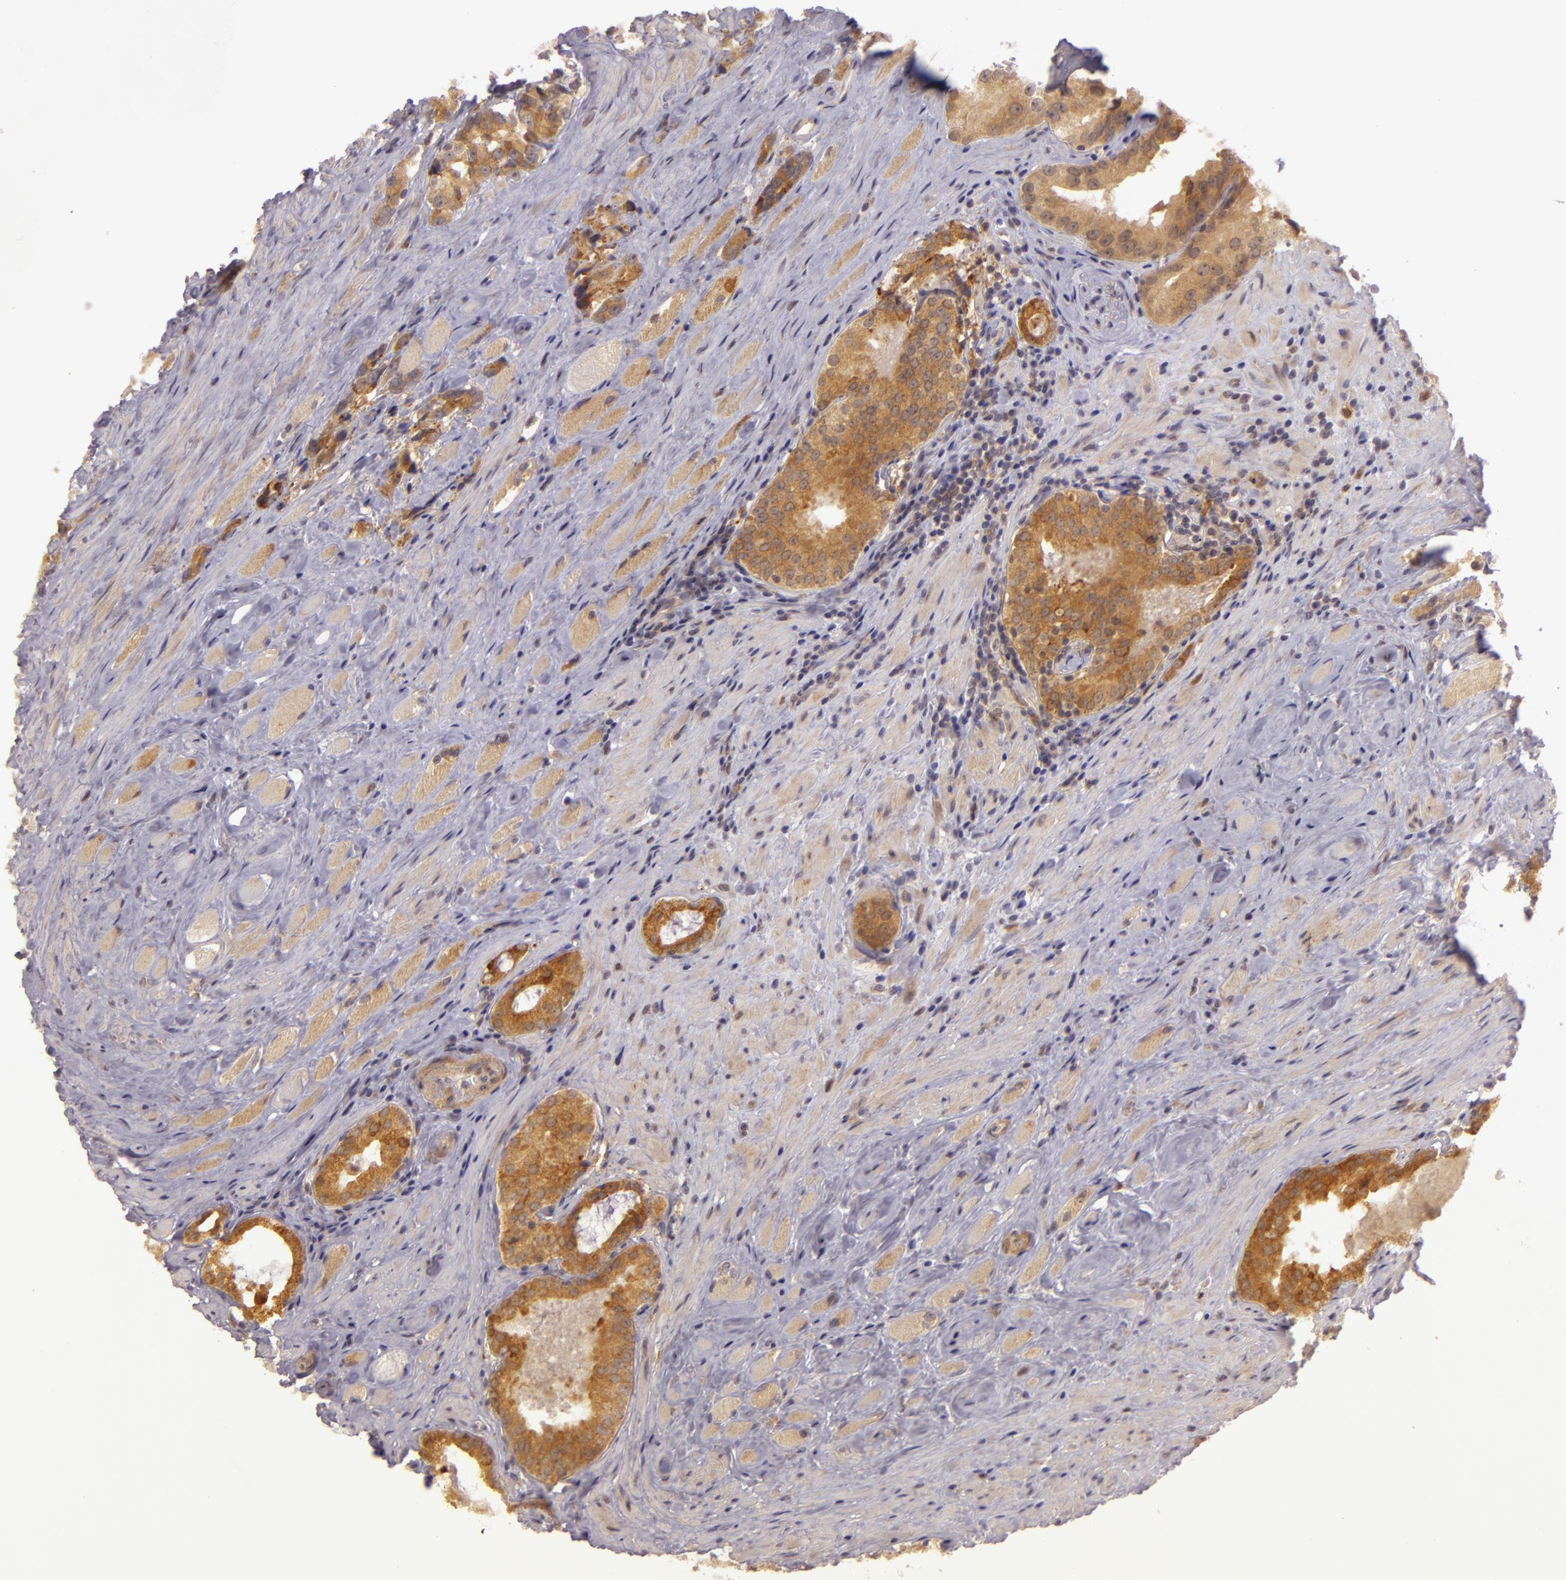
{"staining": {"intensity": "moderate", "quantity": ">75%", "location": "cytoplasmic/membranous"}, "tissue": "prostate cancer", "cell_type": "Tumor cells", "image_type": "cancer", "snomed": [{"axis": "morphology", "description": "Adenocarcinoma, Medium grade"}, {"axis": "topography", "description": "Prostate"}], "caption": "Moderate cytoplasmic/membranous staining for a protein is identified in about >75% of tumor cells of adenocarcinoma (medium-grade) (prostate) using immunohistochemistry.", "gene": "PPP1R3F", "patient": {"sex": "male", "age": 73}}